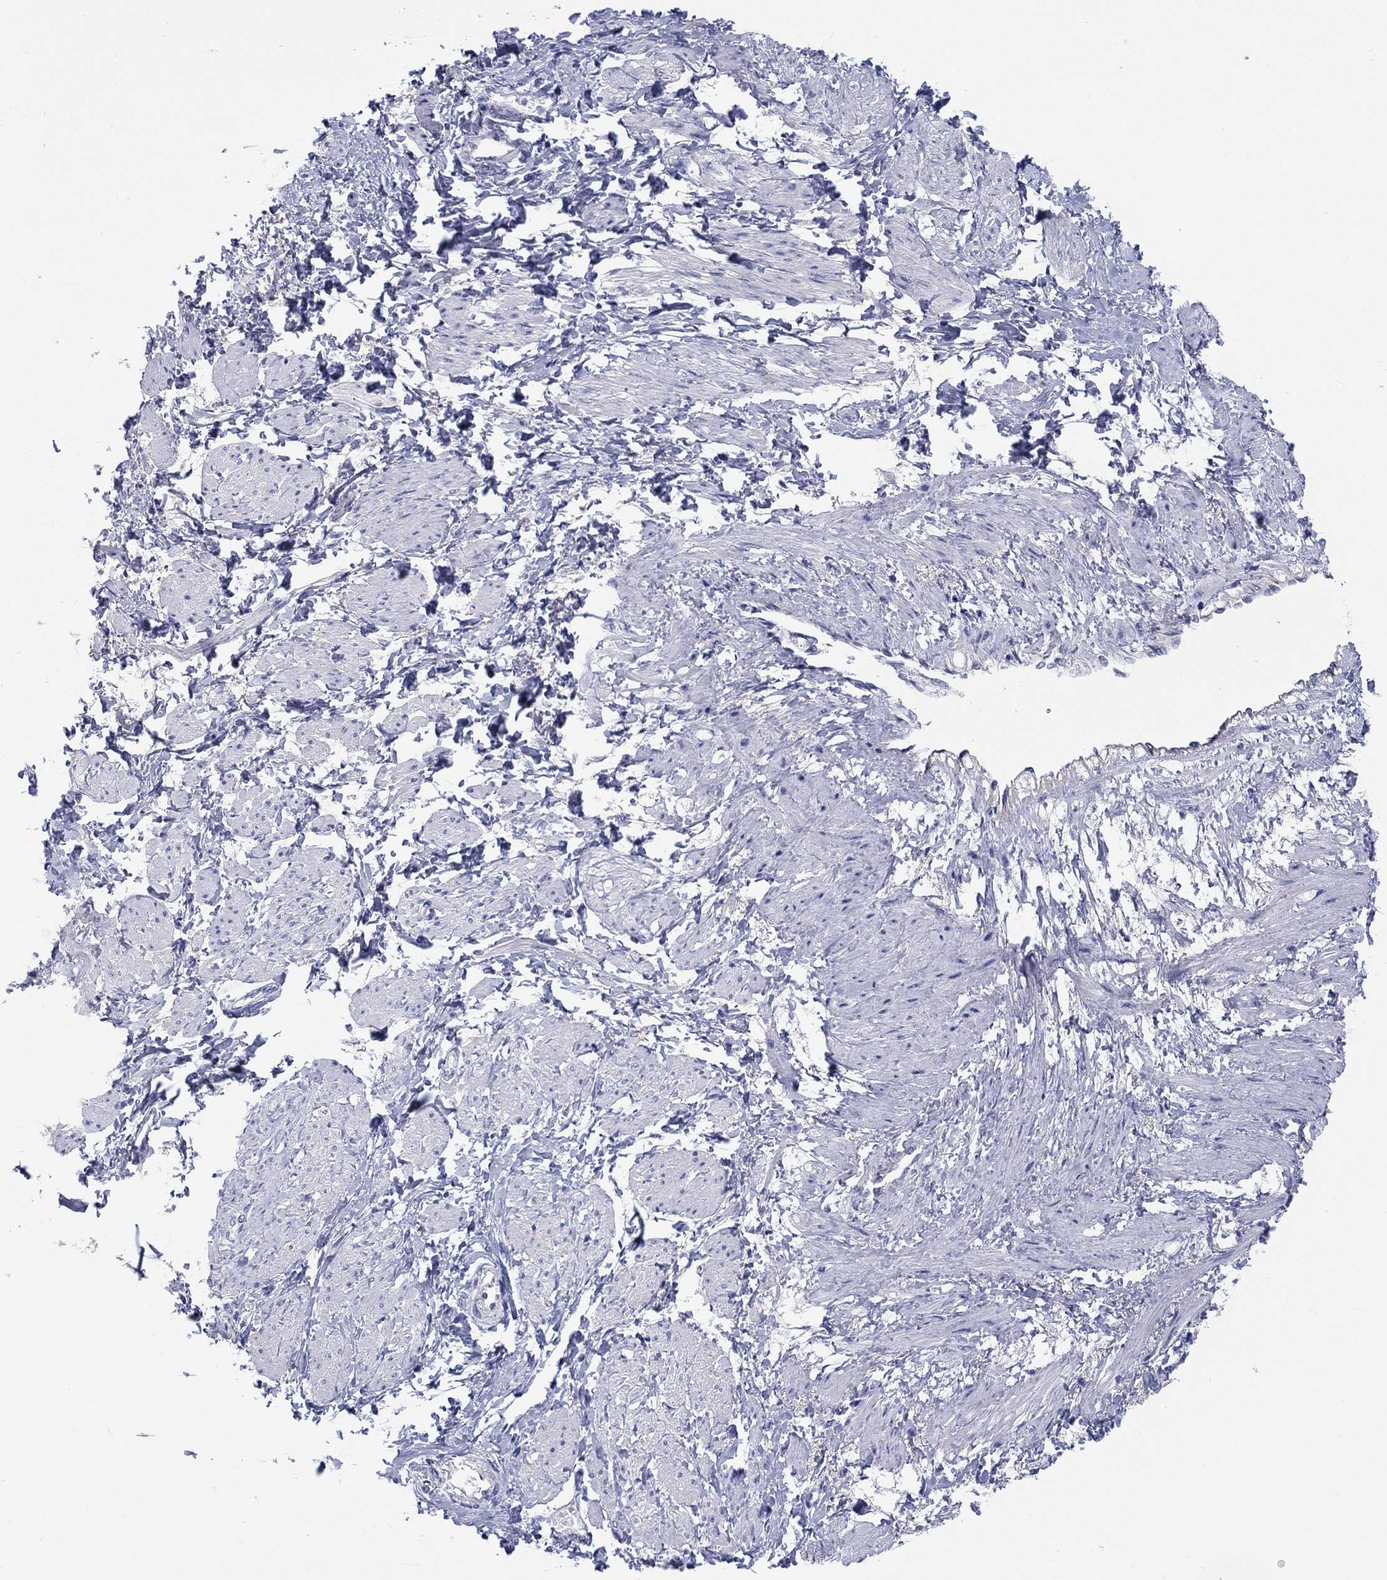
{"staining": {"intensity": "negative", "quantity": "none", "location": "none"}, "tissue": "smooth muscle", "cell_type": "Smooth muscle cells", "image_type": "normal", "snomed": [{"axis": "morphology", "description": "Normal tissue, NOS"}, {"axis": "topography", "description": "Smooth muscle"}, {"axis": "topography", "description": "Uterus"}], "caption": "A high-resolution histopathology image shows immunohistochemistry (IHC) staining of unremarkable smooth muscle, which exhibits no significant positivity in smooth muscle cells. Nuclei are stained in blue.", "gene": "LRRC4C", "patient": {"sex": "female", "age": 39}}